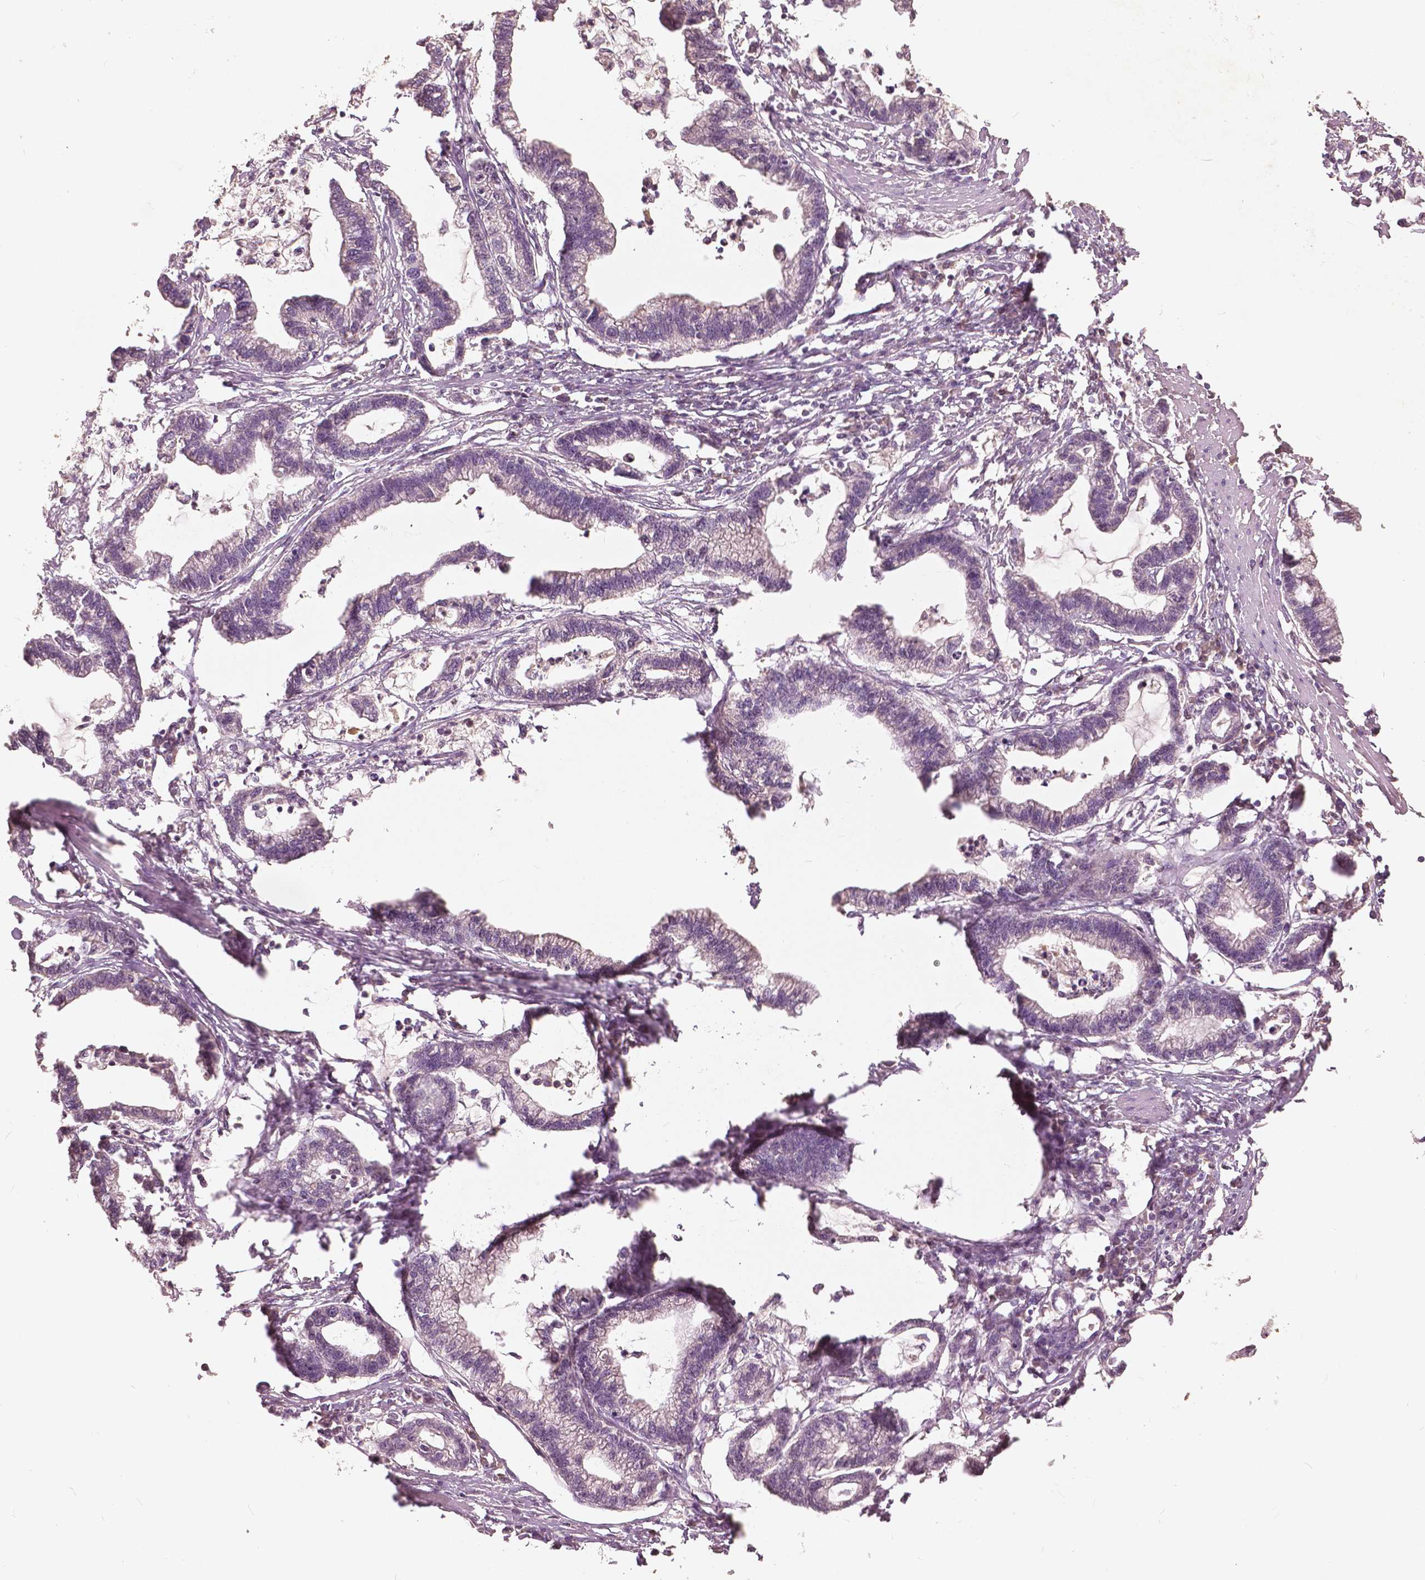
{"staining": {"intensity": "negative", "quantity": "none", "location": "none"}, "tissue": "stomach cancer", "cell_type": "Tumor cells", "image_type": "cancer", "snomed": [{"axis": "morphology", "description": "Adenocarcinoma, NOS"}, {"axis": "topography", "description": "Stomach"}], "caption": "Immunohistochemistry photomicrograph of neoplastic tissue: human stomach cancer stained with DAB shows no significant protein expression in tumor cells.", "gene": "ANGPTL4", "patient": {"sex": "male", "age": 83}}